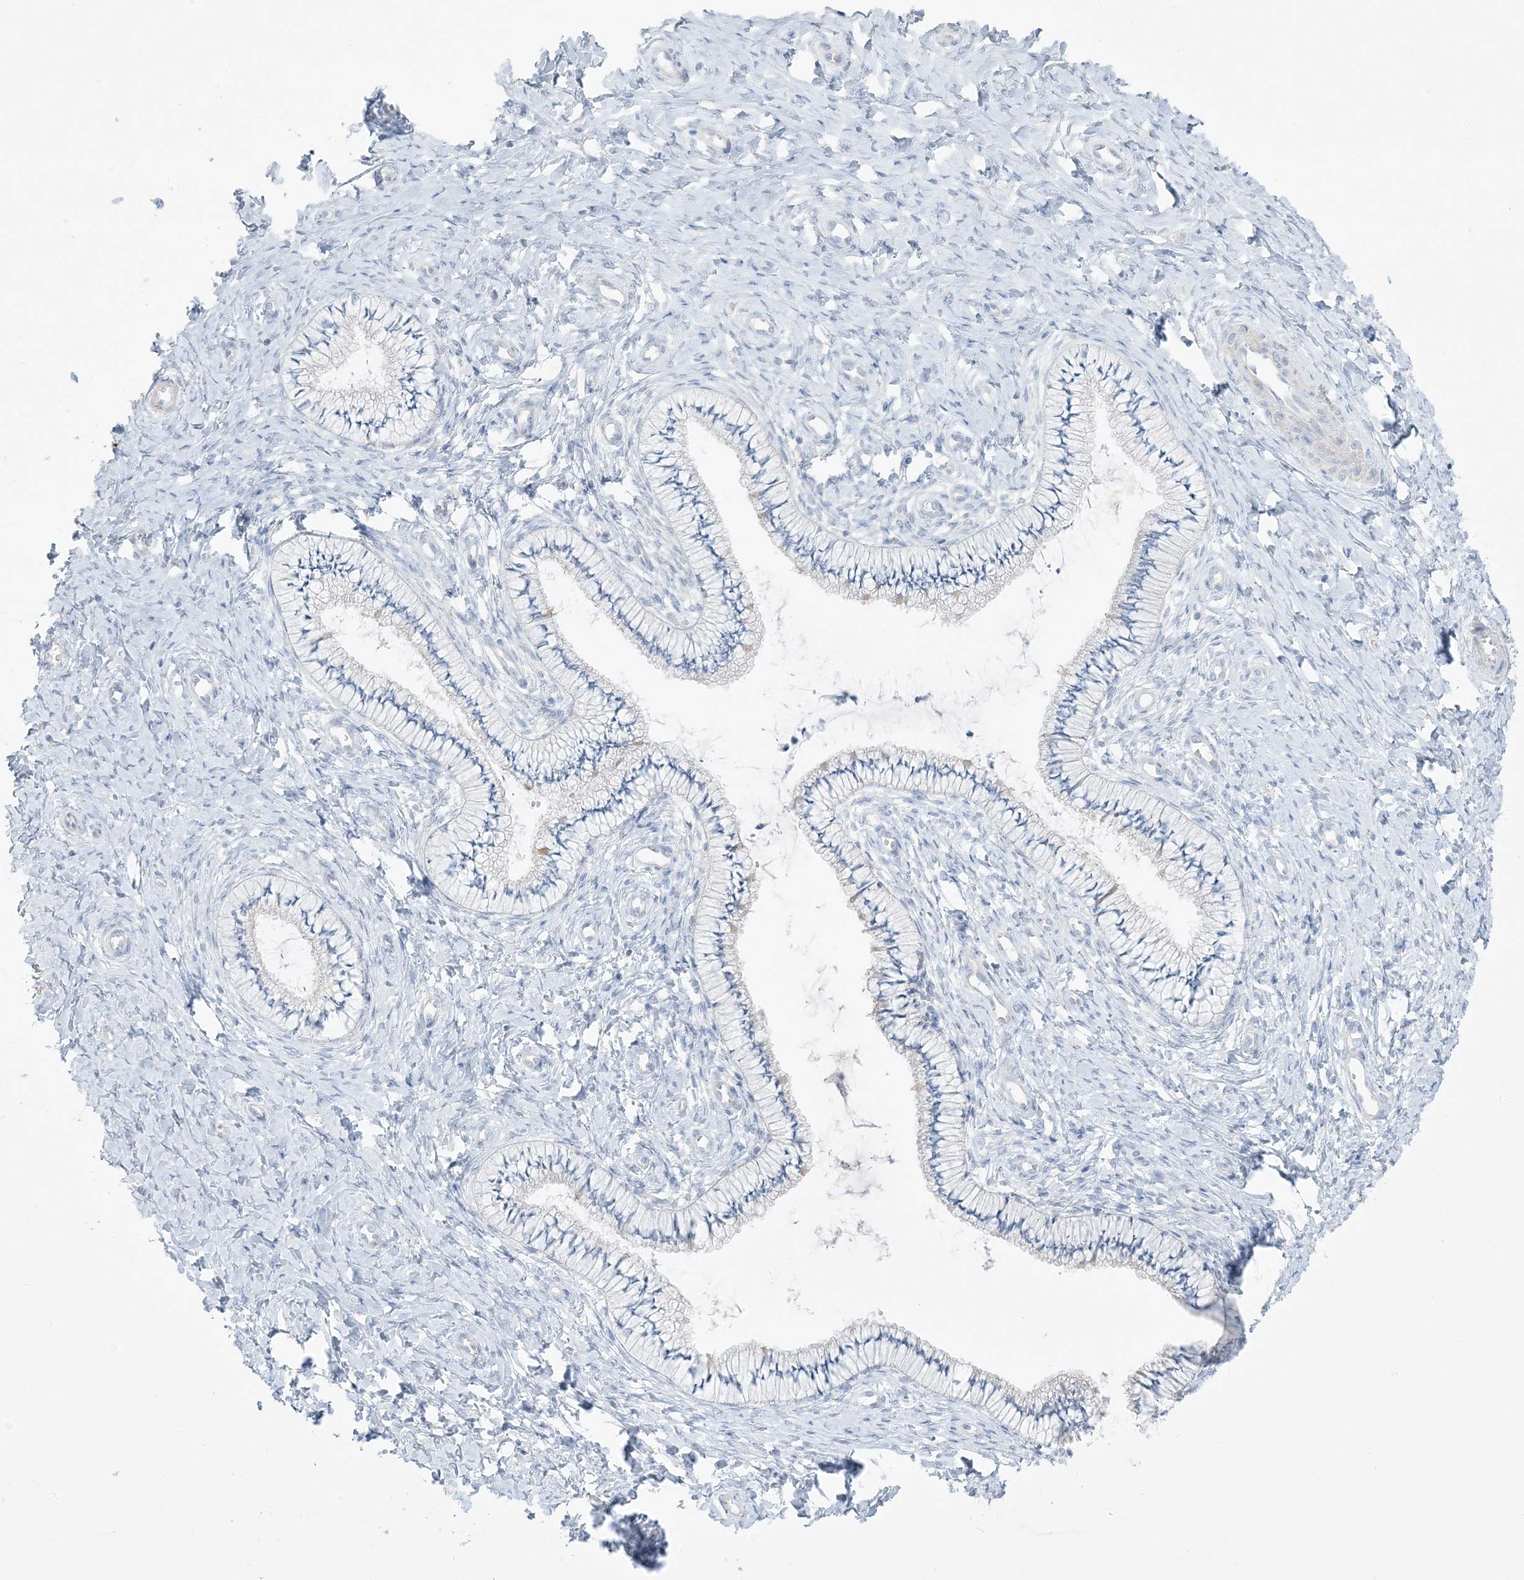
{"staining": {"intensity": "negative", "quantity": "none", "location": "none"}, "tissue": "cervix", "cell_type": "Glandular cells", "image_type": "normal", "snomed": [{"axis": "morphology", "description": "Normal tissue, NOS"}, {"axis": "topography", "description": "Cervix"}], "caption": "An immunohistochemistry (IHC) image of normal cervix is shown. There is no staining in glandular cells of cervix. (DAB (3,3'-diaminobenzidine) immunohistochemistry (IHC) visualized using brightfield microscopy, high magnification).", "gene": "FAM184A", "patient": {"sex": "female", "age": 36}}